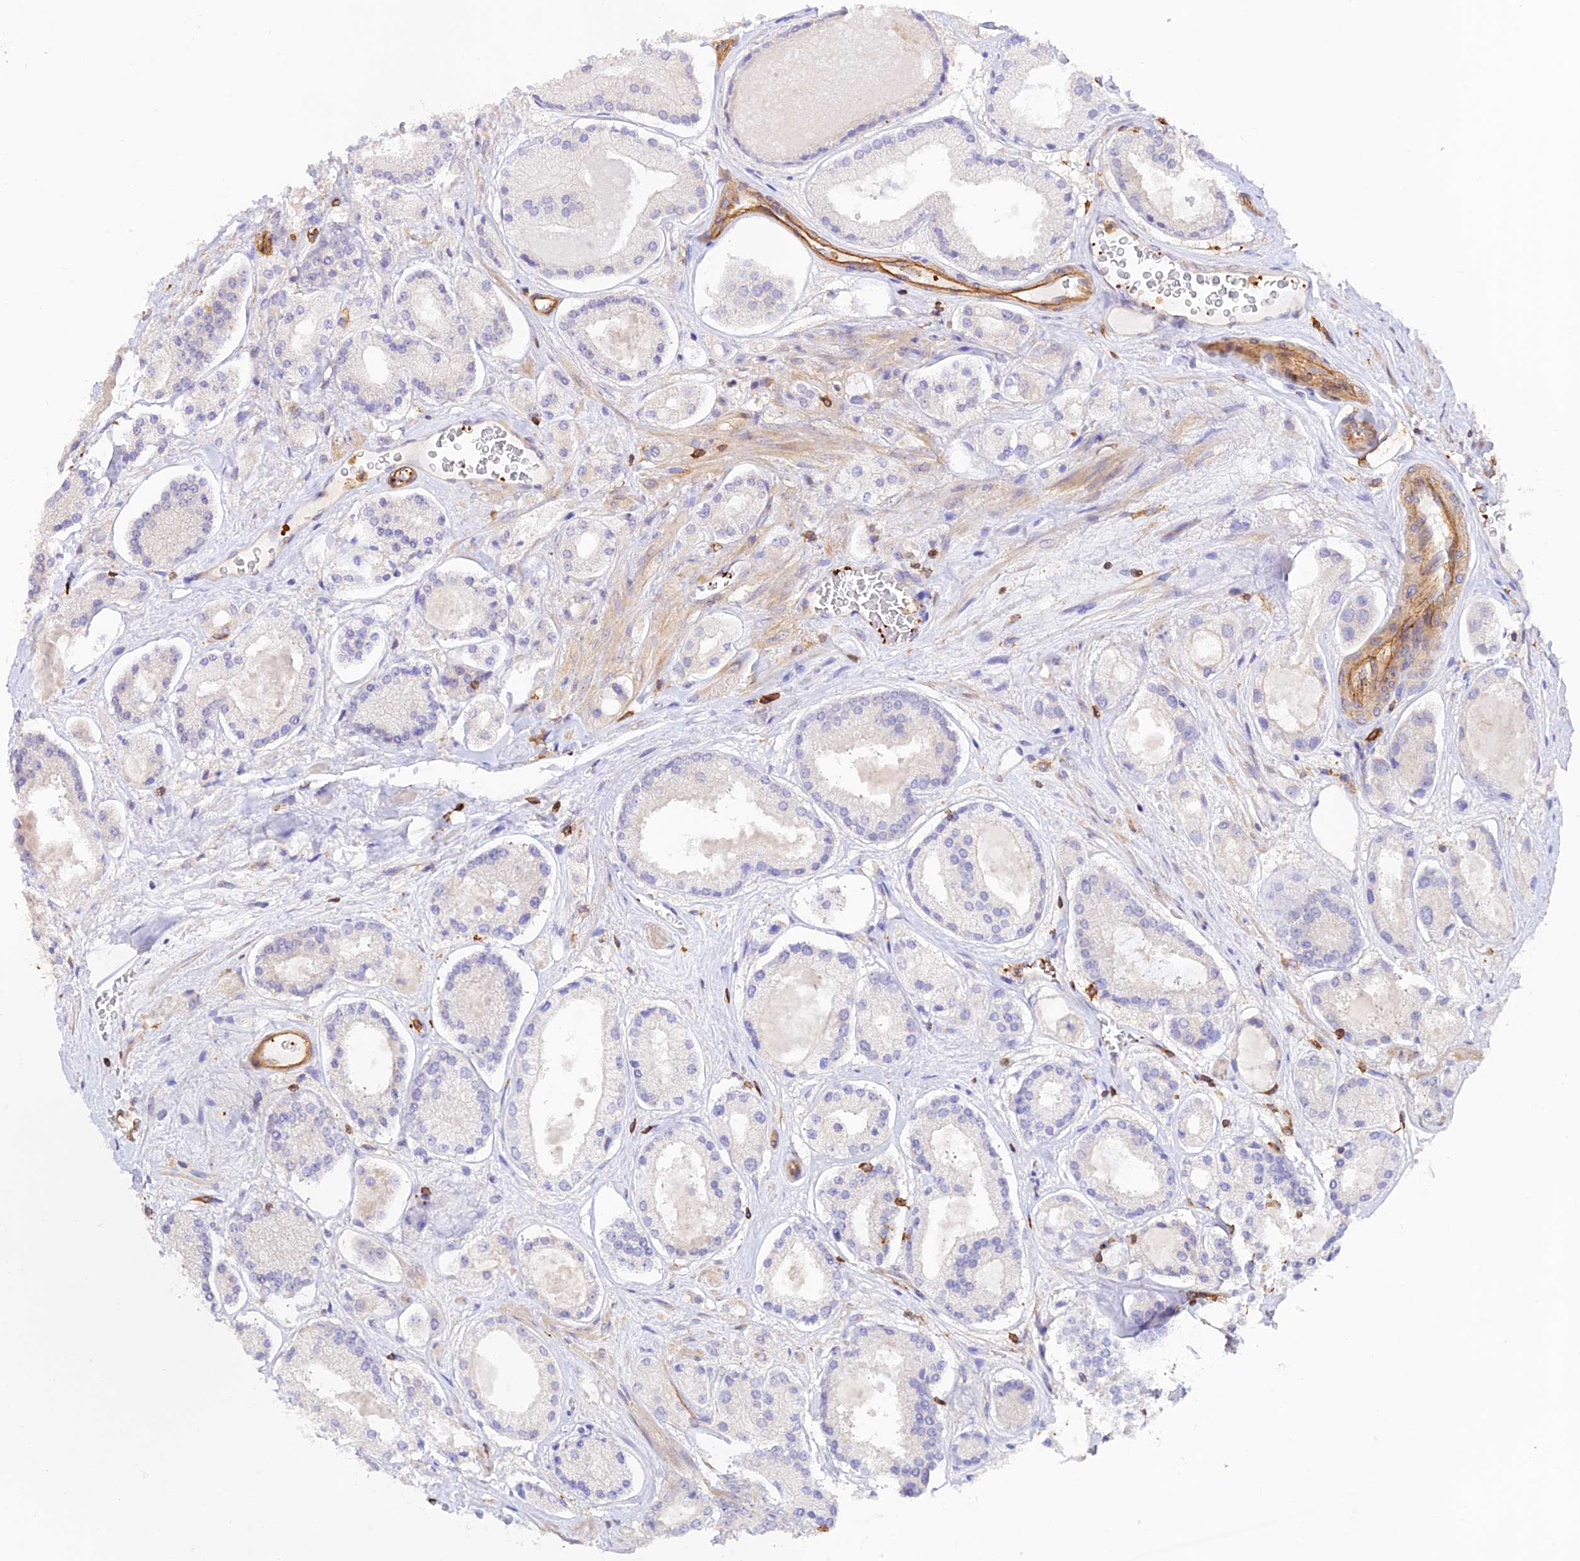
{"staining": {"intensity": "negative", "quantity": "none", "location": "none"}, "tissue": "prostate cancer", "cell_type": "Tumor cells", "image_type": "cancer", "snomed": [{"axis": "morphology", "description": "Adenocarcinoma, High grade"}, {"axis": "topography", "description": "Prostate"}], "caption": "A micrograph of human adenocarcinoma (high-grade) (prostate) is negative for staining in tumor cells.", "gene": "DENND1C", "patient": {"sex": "male", "age": 67}}